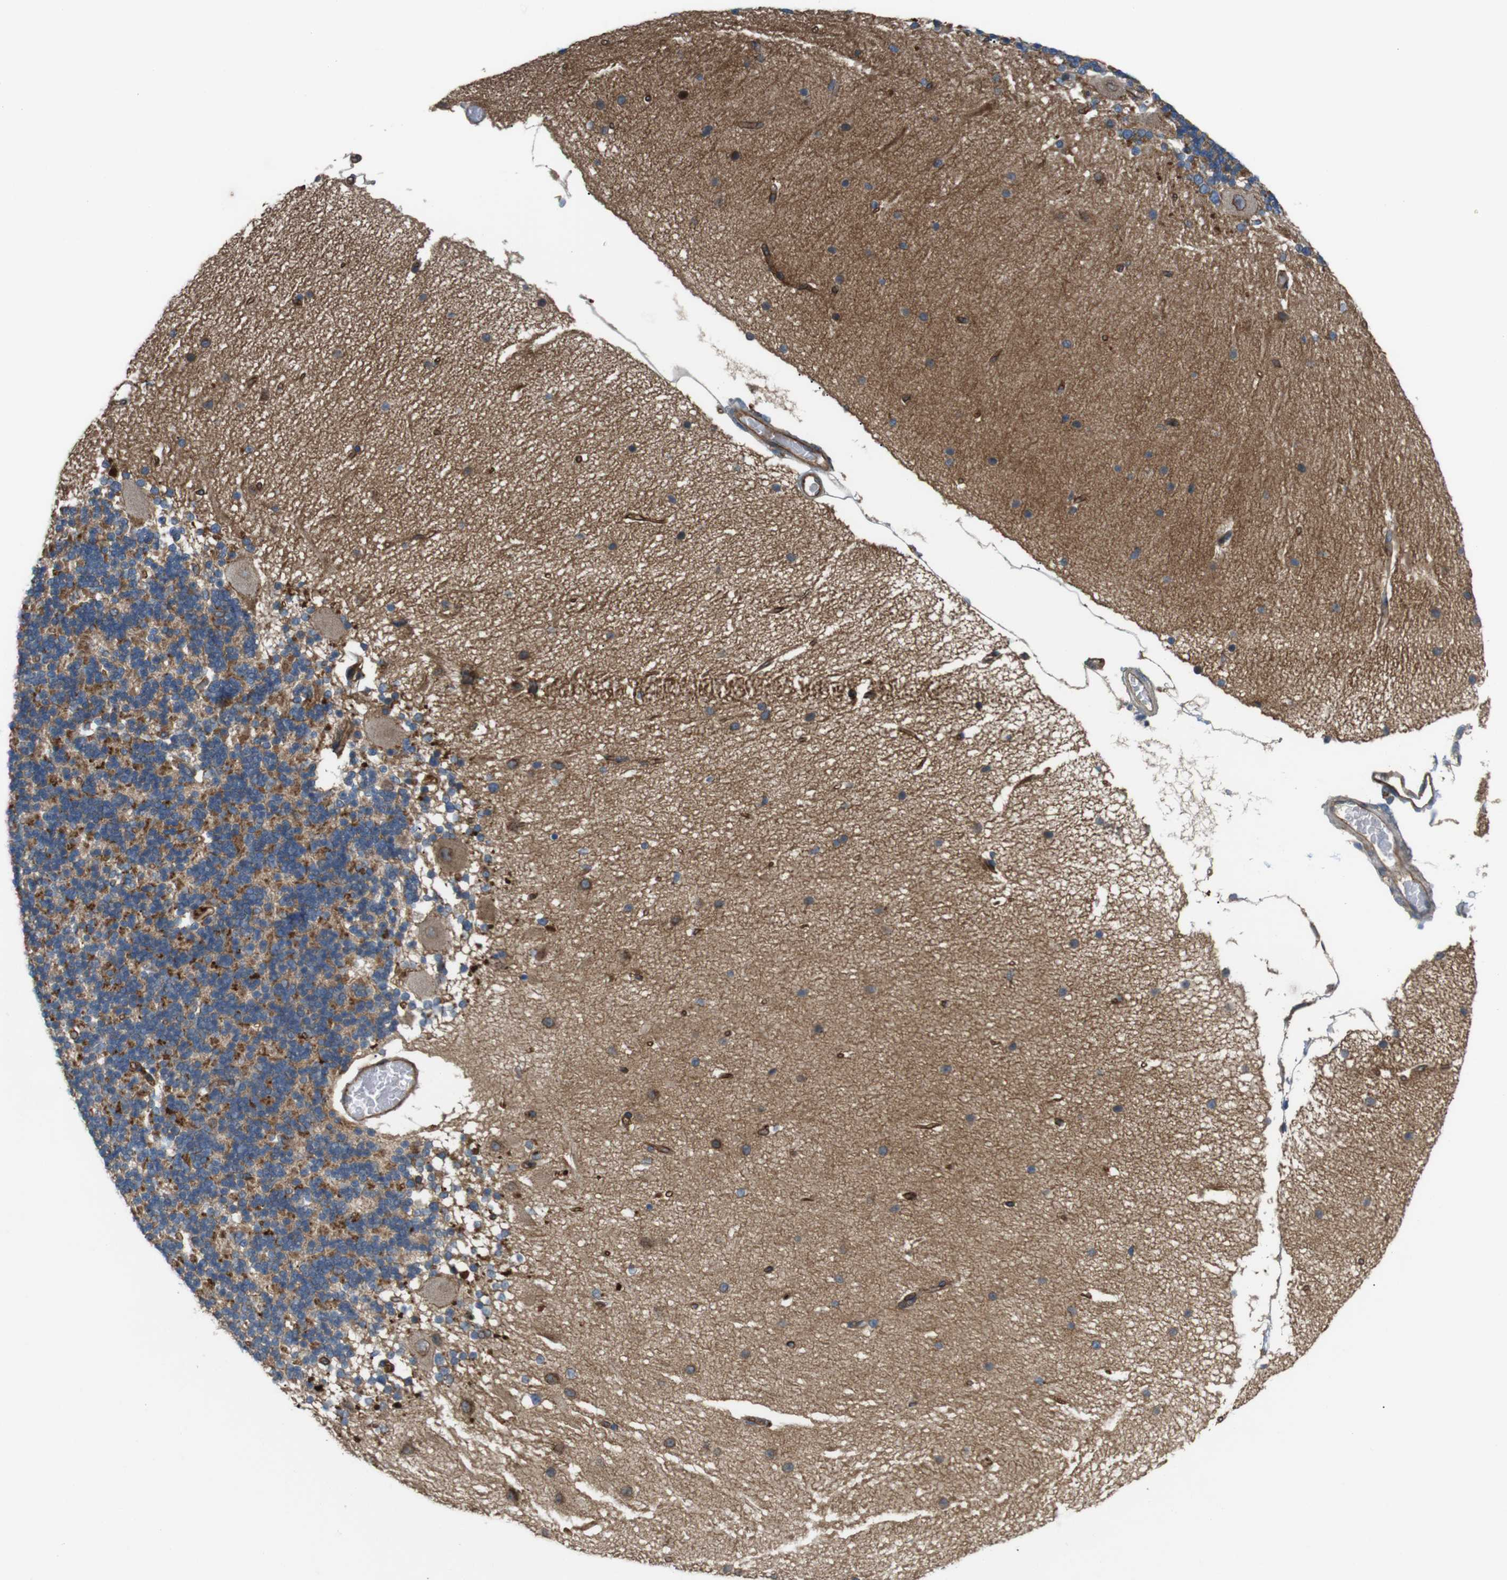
{"staining": {"intensity": "strong", "quantity": "<25%", "location": "cytoplasmic/membranous"}, "tissue": "cerebellum", "cell_type": "Cells in granular layer", "image_type": "normal", "snomed": [{"axis": "morphology", "description": "Normal tissue, NOS"}, {"axis": "topography", "description": "Cerebellum"}], "caption": "A brown stain highlights strong cytoplasmic/membranous positivity of a protein in cells in granular layer of benign cerebellum. The staining was performed using DAB (3,3'-diaminobenzidine) to visualize the protein expression in brown, while the nuclei were stained in blue with hematoxylin (Magnification: 20x).", "gene": "BVES", "patient": {"sex": "female", "age": 54}}